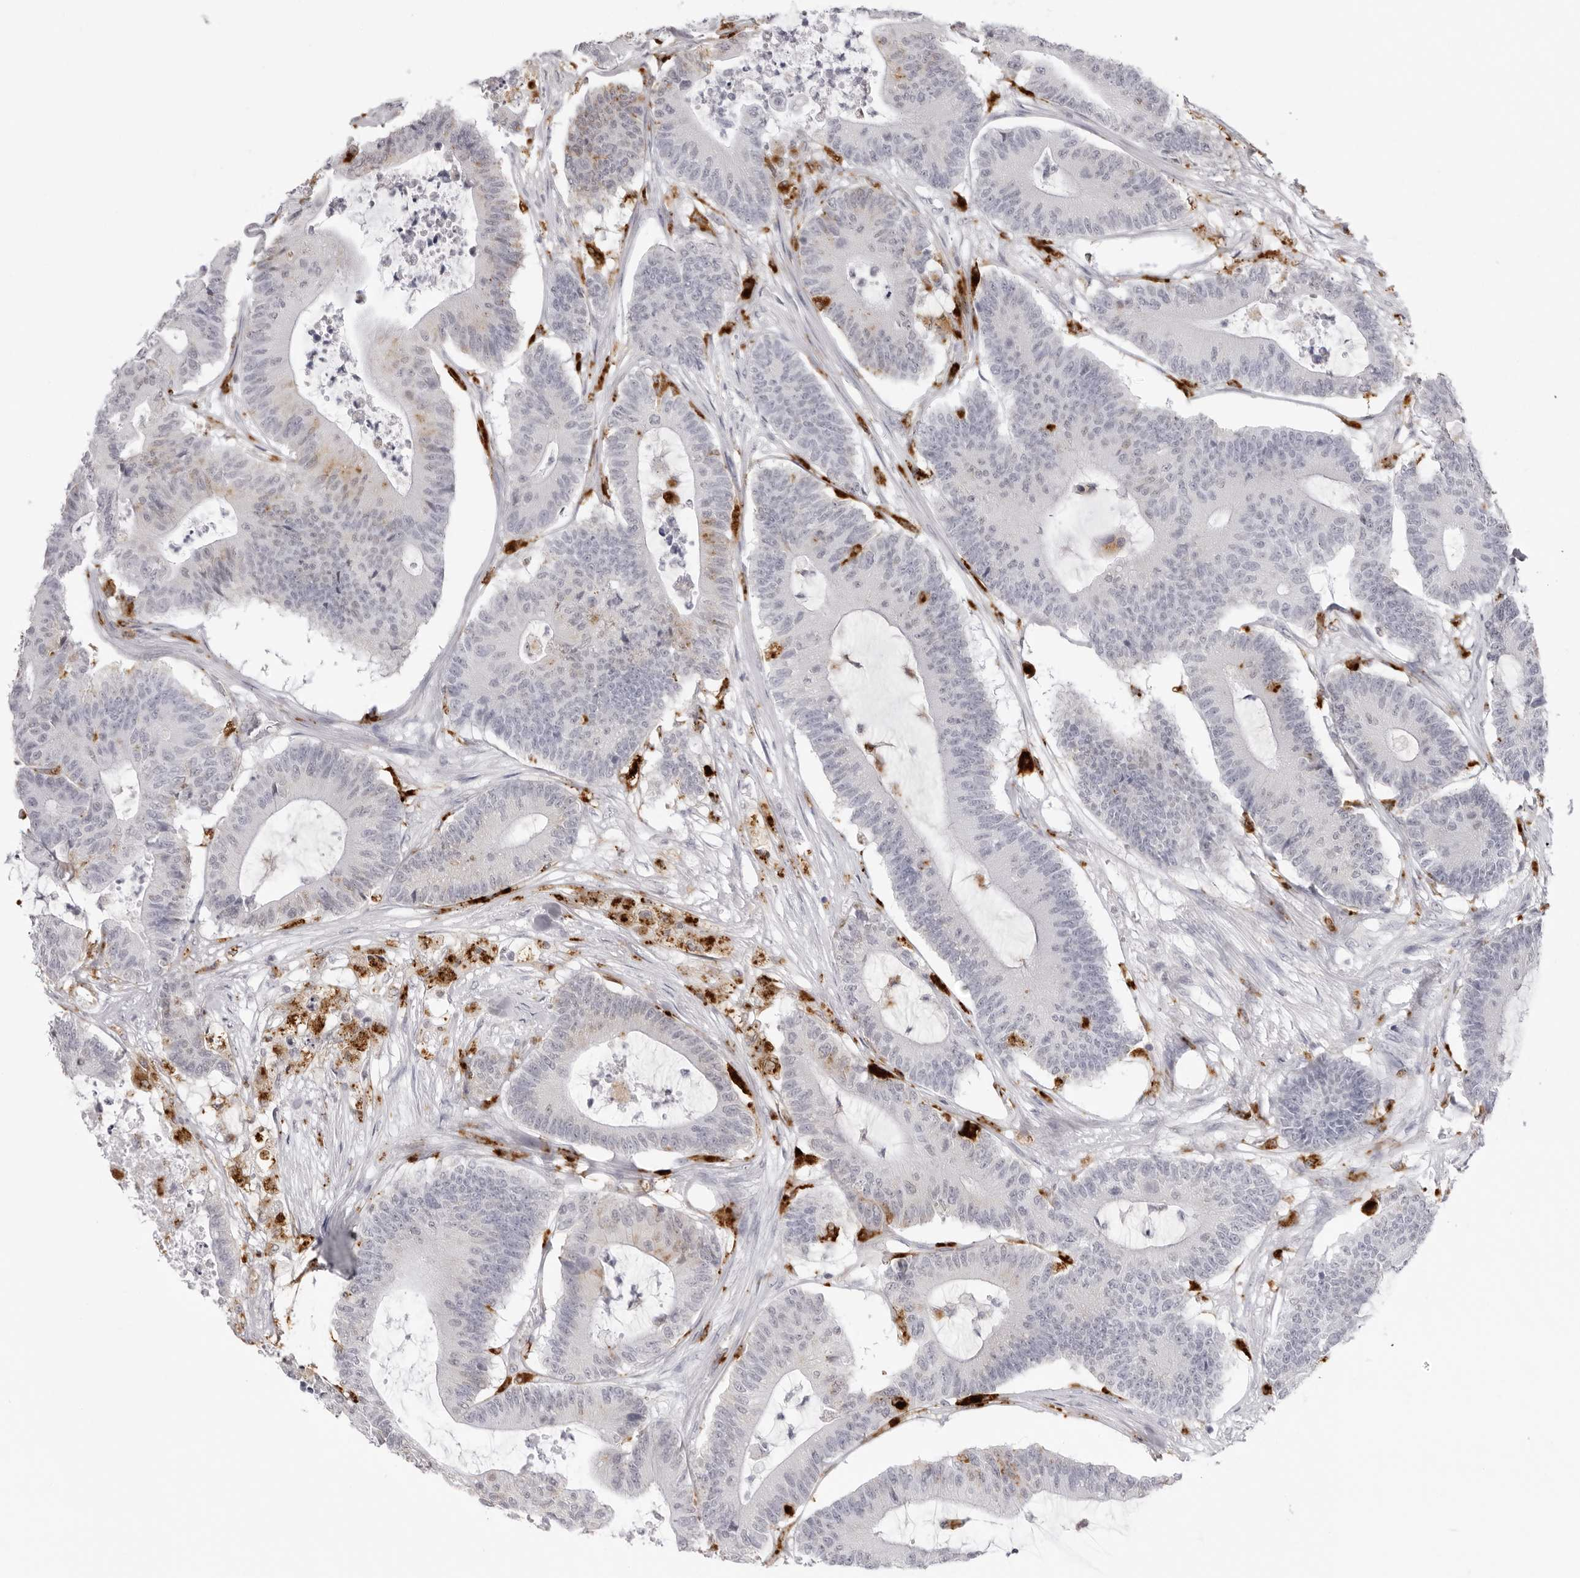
{"staining": {"intensity": "negative", "quantity": "none", "location": "none"}, "tissue": "colorectal cancer", "cell_type": "Tumor cells", "image_type": "cancer", "snomed": [{"axis": "morphology", "description": "Adenocarcinoma, NOS"}, {"axis": "topography", "description": "Colon"}], "caption": "This is an immunohistochemistry image of human colorectal cancer (adenocarcinoma). There is no expression in tumor cells.", "gene": "IL25", "patient": {"sex": "female", "age": 84}}